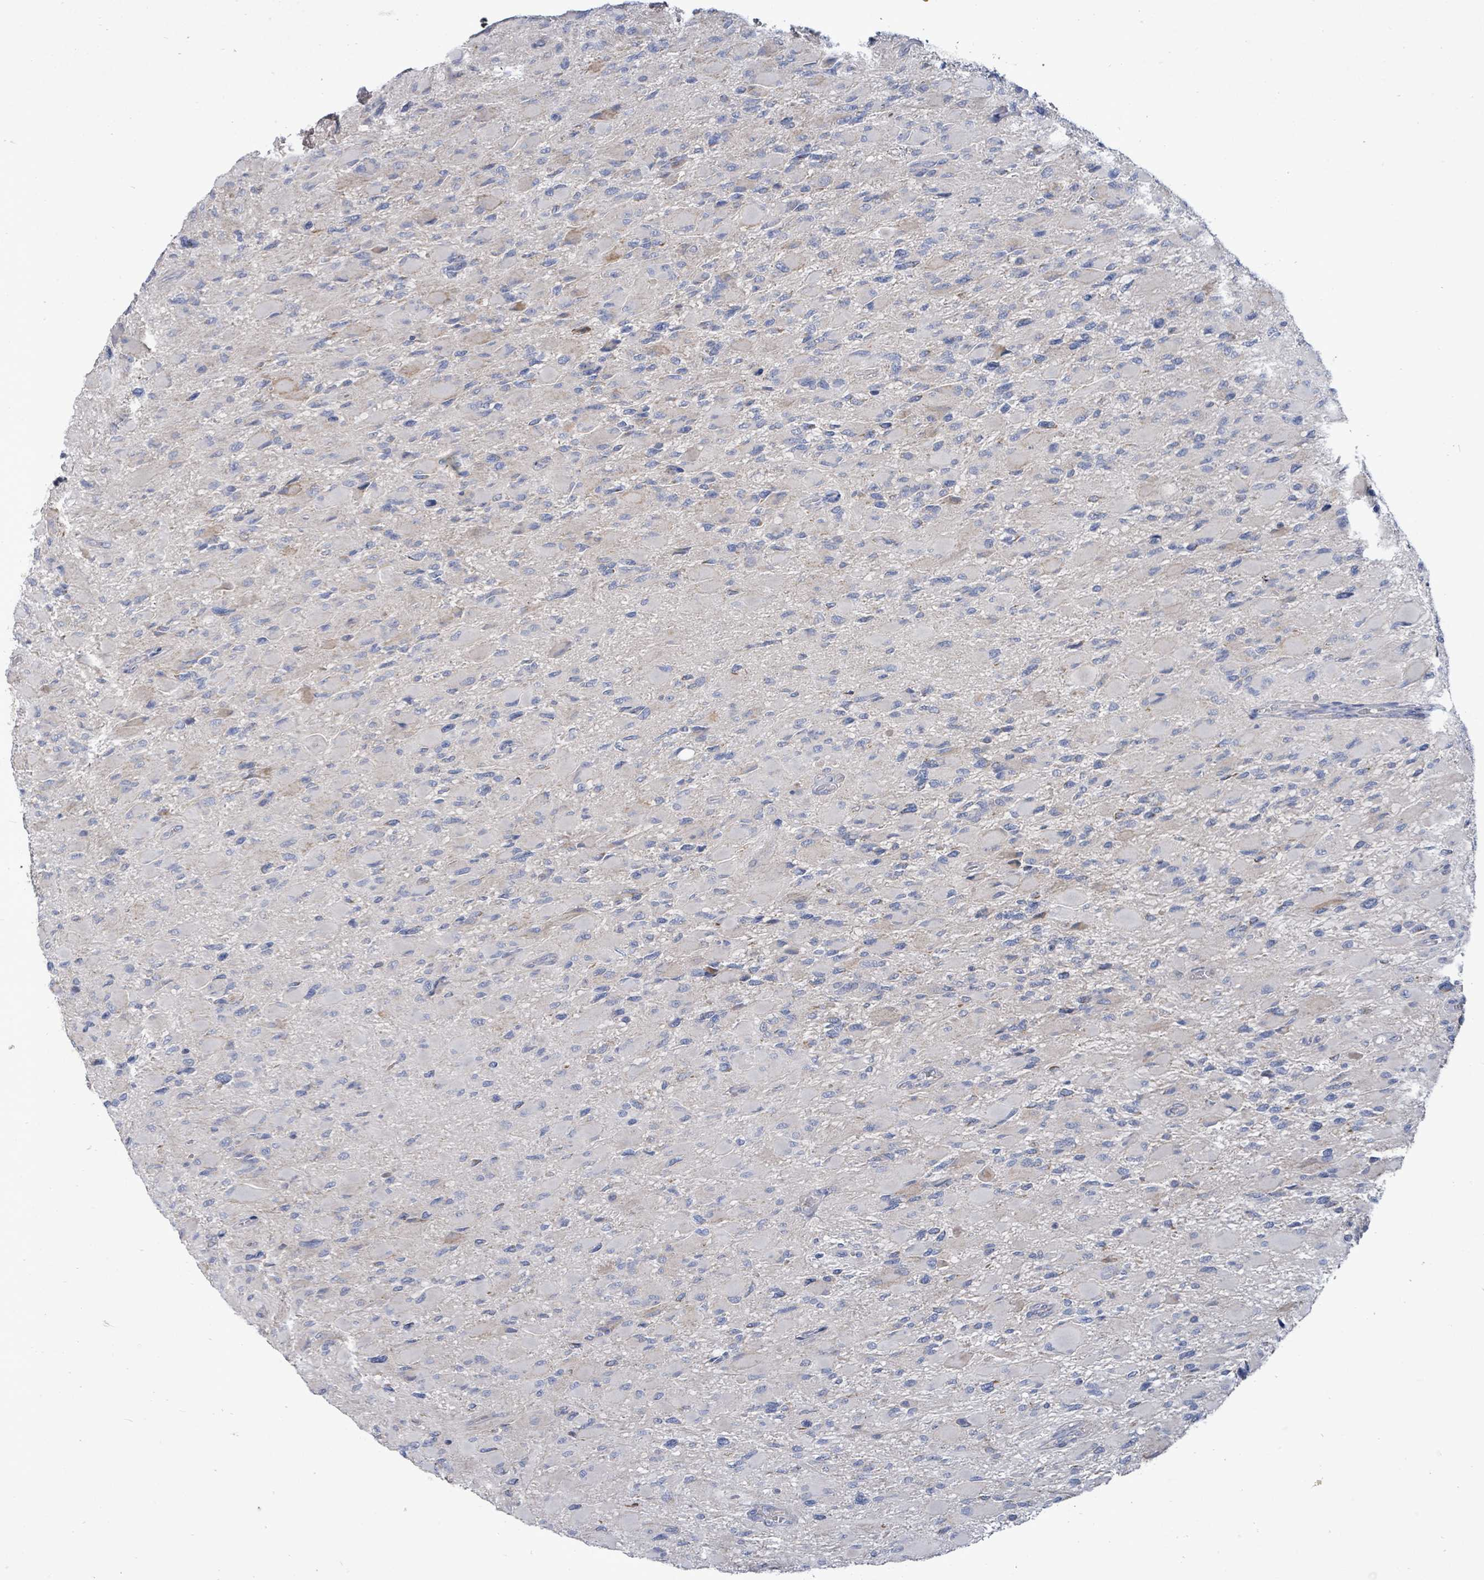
{"staining": {"intensity": "negative", "quantity": "none", "location": "none"}, "tissue": "glioma", "cell_type": "Tumor cells", "image_type": "cancer", "snomed": [{"axis": "morphology", "description": "Glioma, malignant, High grade"}, {"axis": "topography", "description": "Cerebral cortex"}], "caption": "Human glioma stained for a protein using IHC exhibits no staining in tumor cells.", "gene": "ZFPM1", "patient": {"sex": "female", "age": 36}}